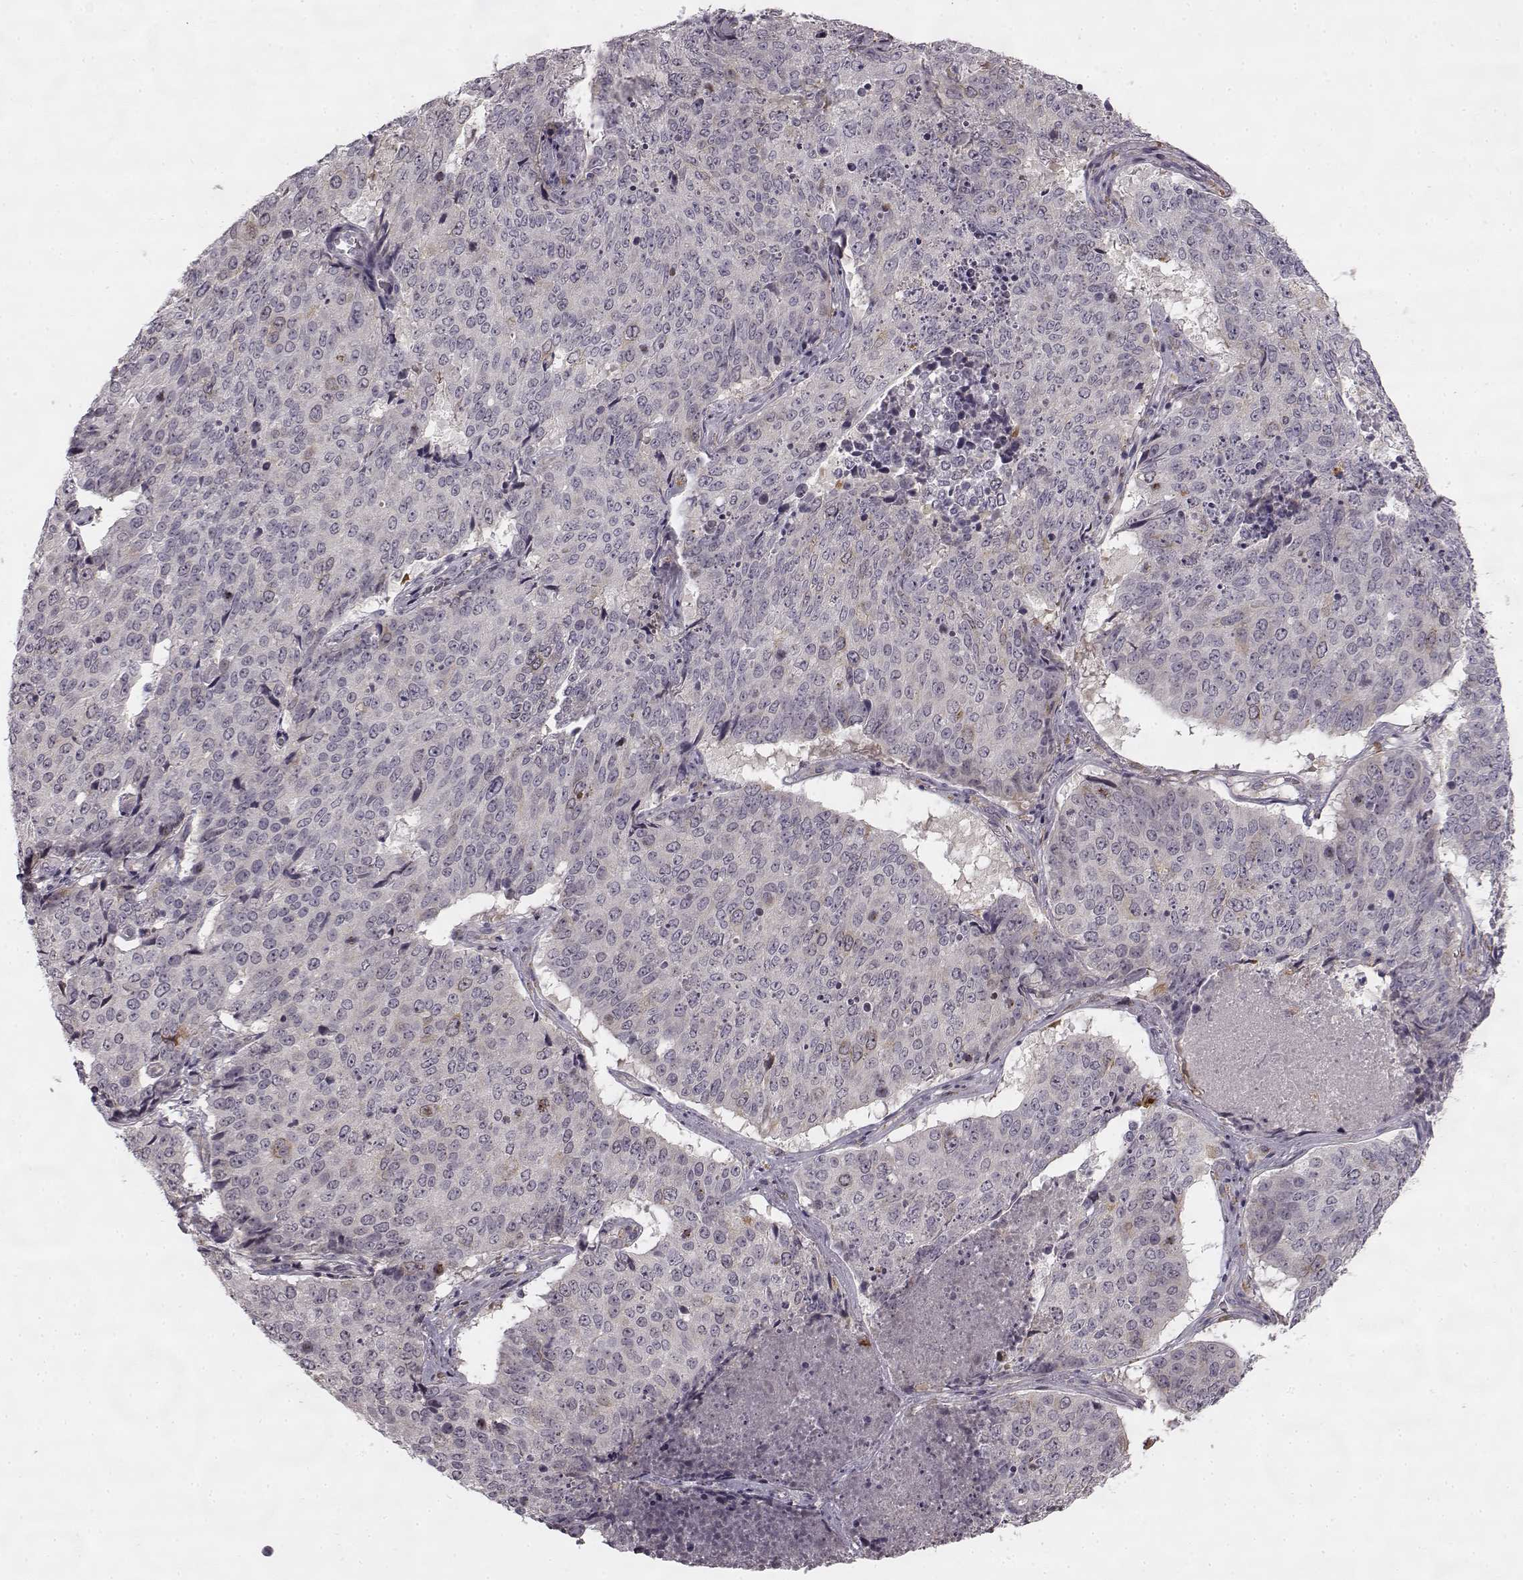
{"staining": {"intensity": "weak", "quantity": "<25%", "location": "cytoplasmic/membranous"}, "tissue": "lung cancer", "cell_type": "Tumor cells", "image_type": "cancer", "snomed": [{"axis": "morphology", "description": "Normal tissue, NOS"}, {"axis": "morphology", "description": "Squamous cell carcinoma, NOS"}, {"axis": "topography", "description": "Bronchus"}, {"axis": "topography", "description": "Lung"}], "caption": "Immunohistochemistry (IHC) of human lung squamous cell carcinoma demonstrates no staining in tumor cells.", "gene": "HMMR", "patient": {"sex": "male", "age": 64}}